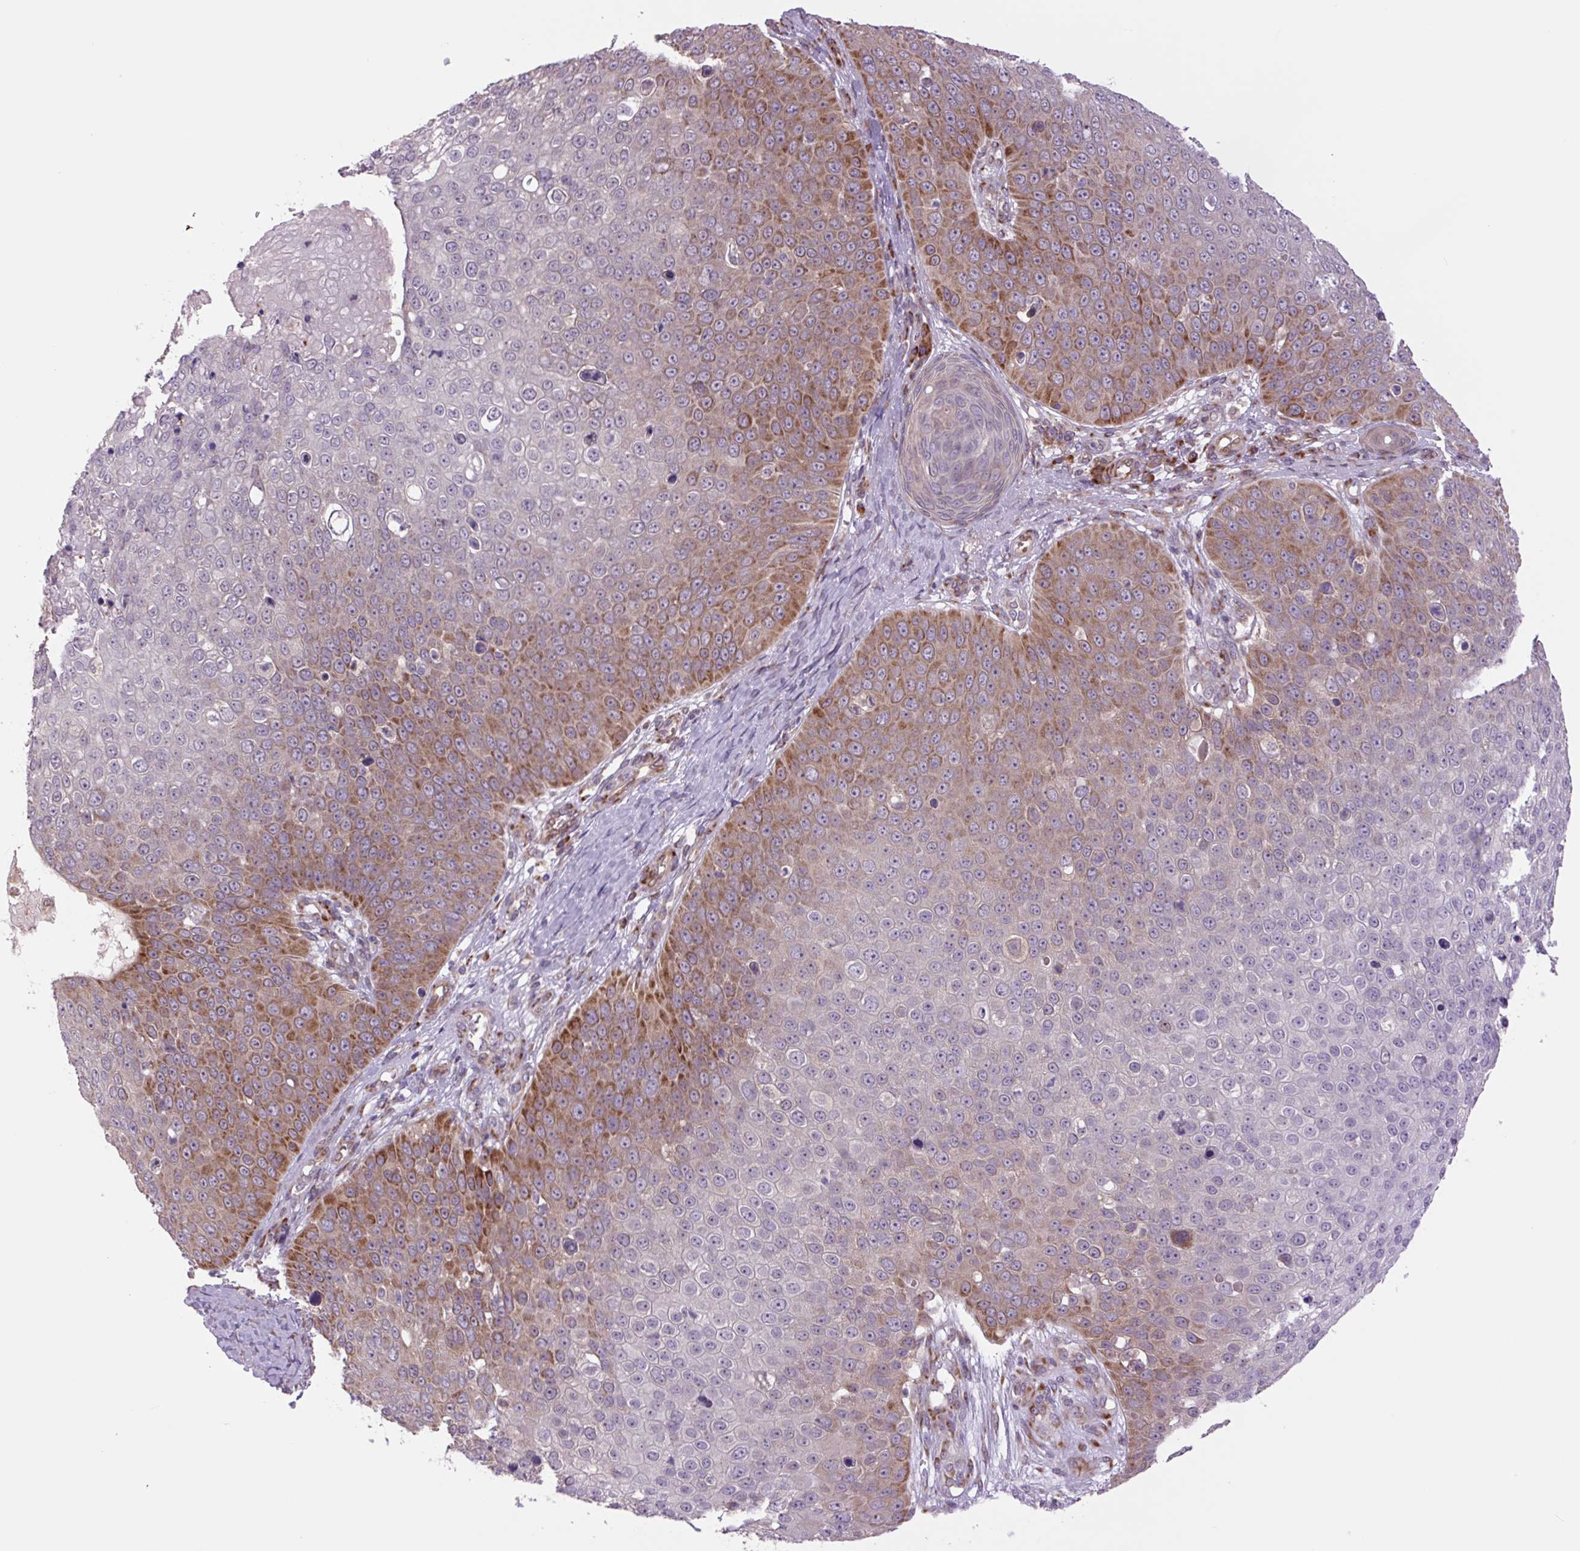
{"staining": {"intensity": "moderate", "quantity": "25%-75%", "location": "cytoplasmic/membranous"}, "tissue": "skin cancer", "cell_type": "Tumor cells", "image_type": "cancer", "snomed": [{"axis": "morphology", "description": "Squamous cell carcinoma, NOS"}, {"axis": "topography", "description": "Skin"}], "caption": "The histopathology image shows immunohistochemical staining of skin squamous cell carcinoma. There is moderate cytoplasmic/membranous staining is seen in about 25%-75% of tumor cells.", "gene": "PLA2G4A", "patient": {"sex": "male", "age": 71}}